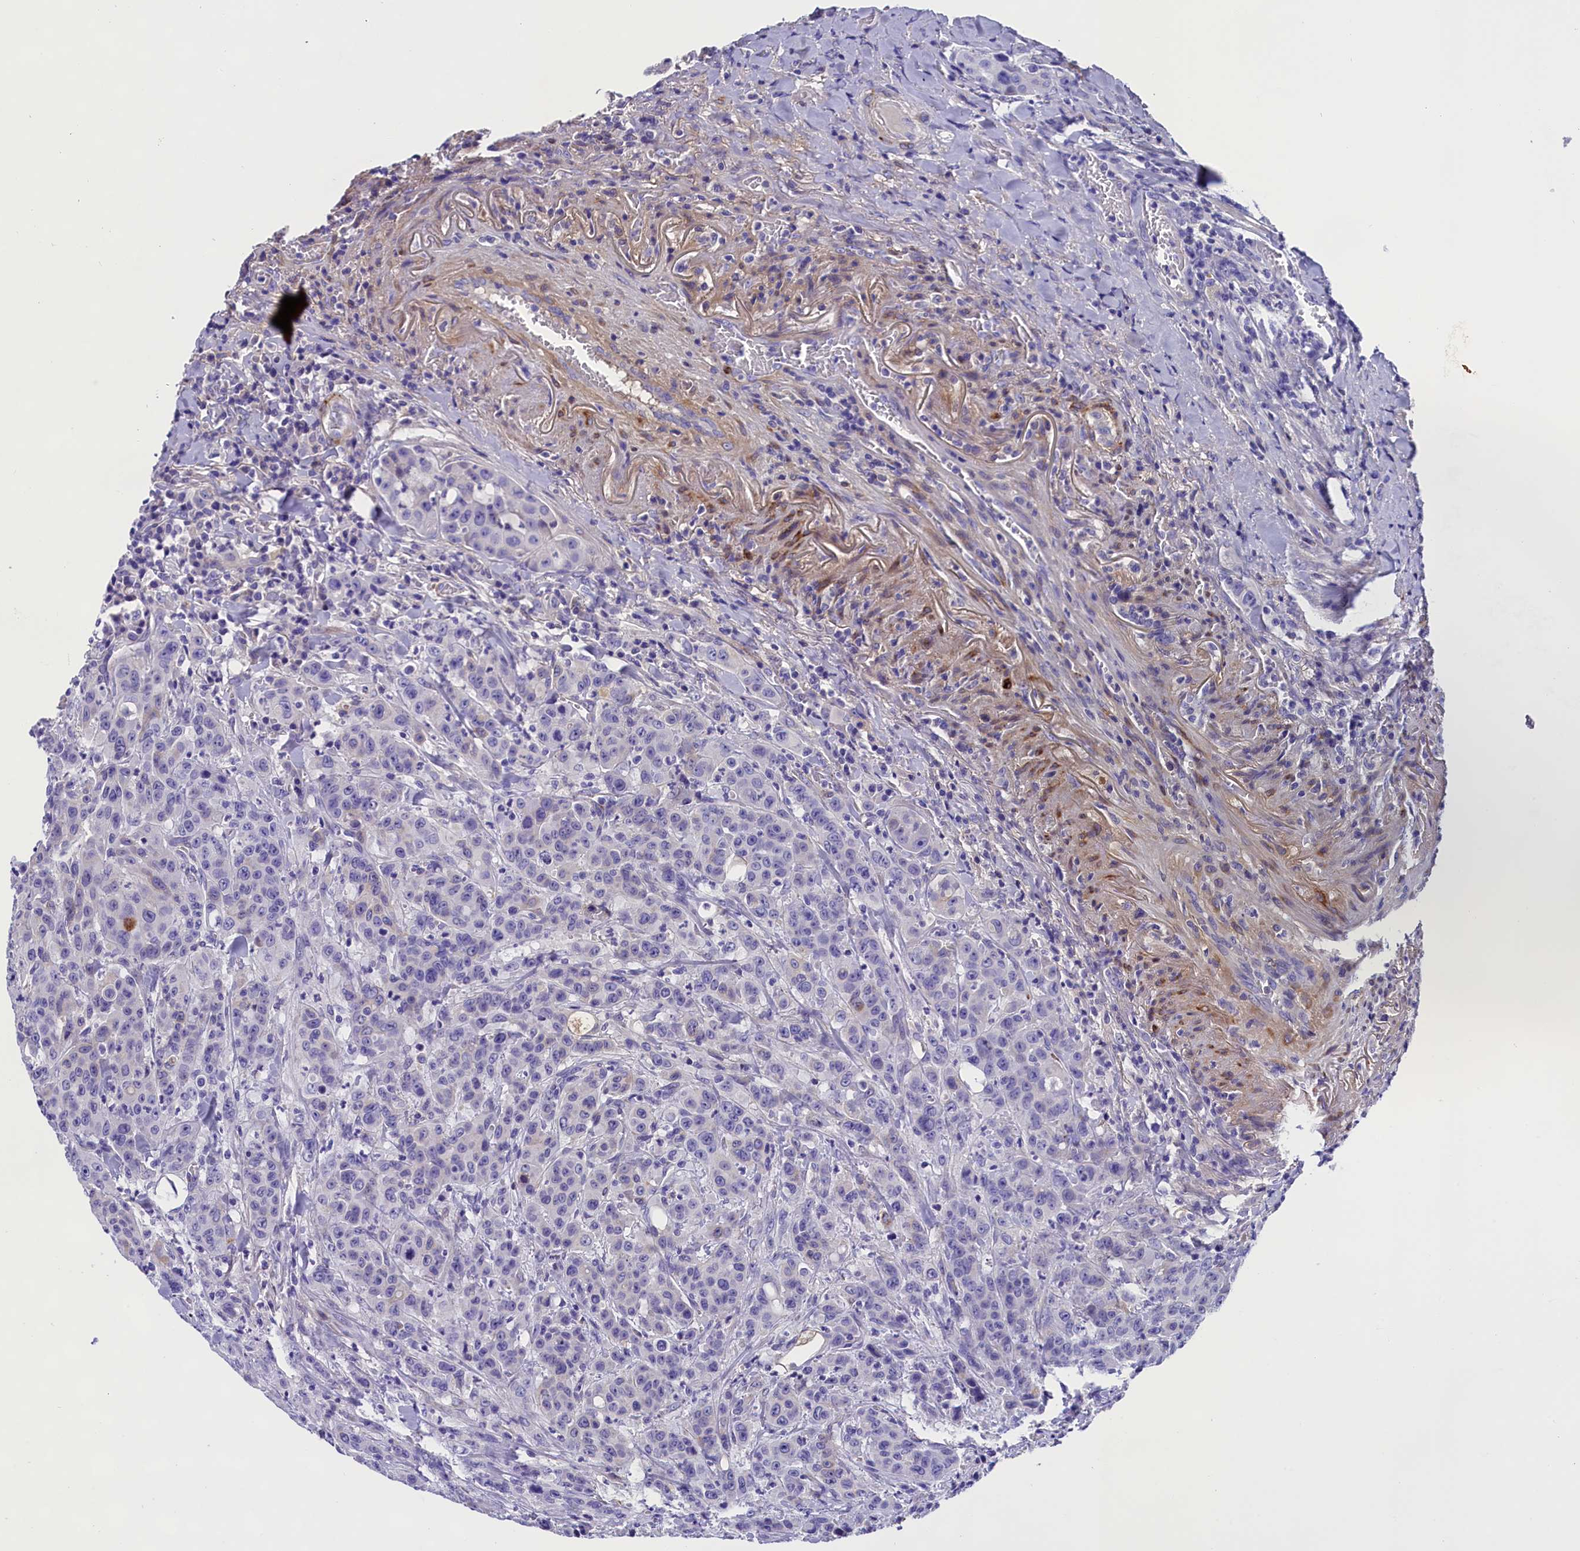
{"staining": {"intensity": "negative", "quantity": "none", "location": "none"}, "tissue": "colorectal cancer", "cell_type": "Tumor cells", "image_type": "cancer", "snomed": [{"axis": "morphology", "description": "Adenocarcinoma, NOS"}, {"axis": "topography", "description": "Colon"}], "caption": "The immunohistochemistry (IHC) photomicrograph has no significant expression in tumor cells of colorectal cancer tissue.", "gene": "SOD3", "patient": {"sex": "male", "age": 62}}